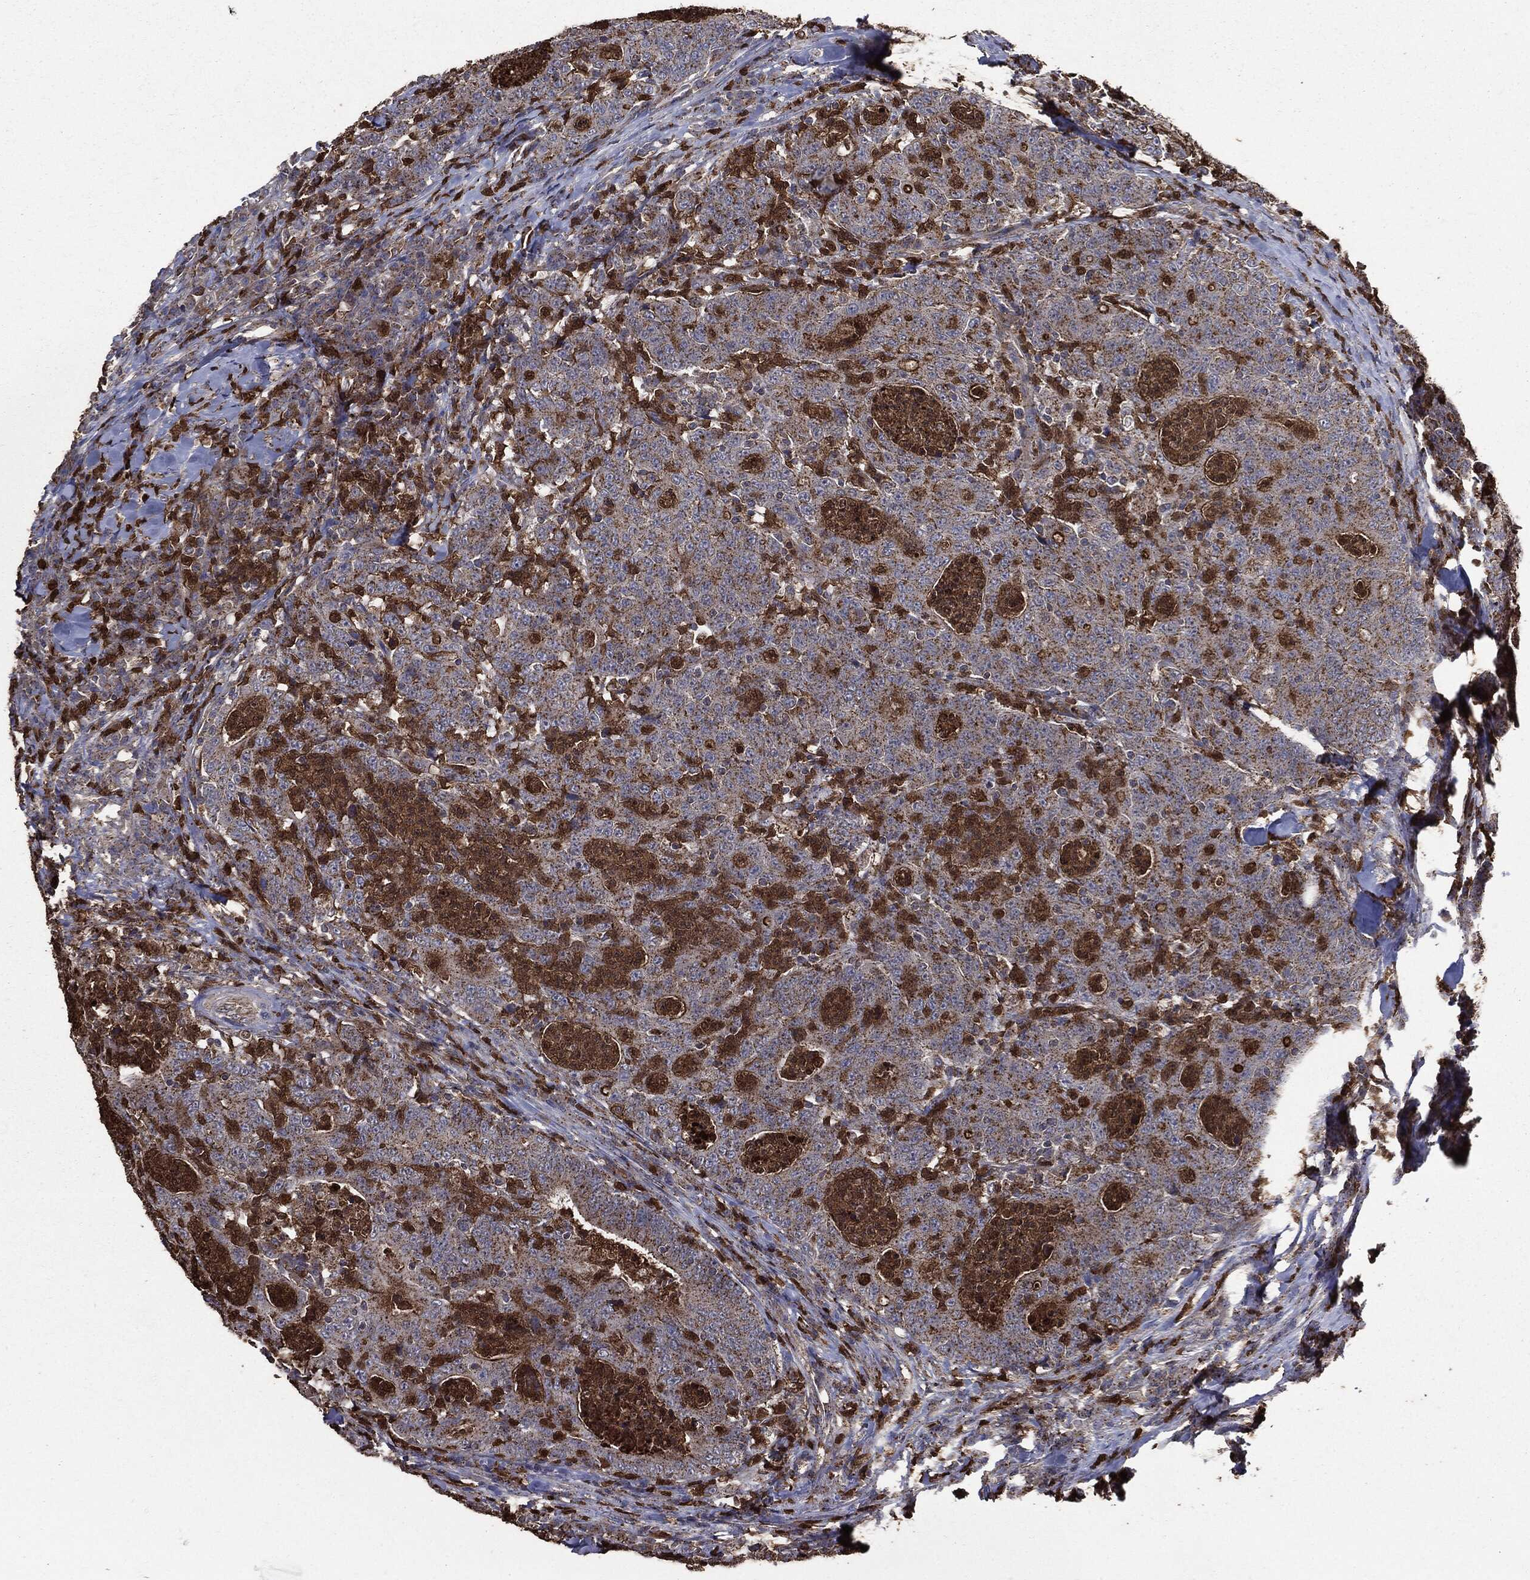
{"staining": {"intensity": "strong", "quantity": ">75%", "location": "cytoplasmic/membranous"}, "tissue": "colorectal cancer", "cell_type": "Tumor cells", "image_type": "cancer", "snomed": [{"axis": "morphology", "description": "Adenocarcinoma, NOS"}, {"axis": "topography", "description": "Colon"}], "caption": "IHC (DAB) staining of human colorectal cancer (adenocarcinoma) exhibits strong cytoplasmic/membranous protein positivity in about >75% of tumor cells.", "gene": "PDCD6IP", "patient": {"sex": "male", "age": 70}}